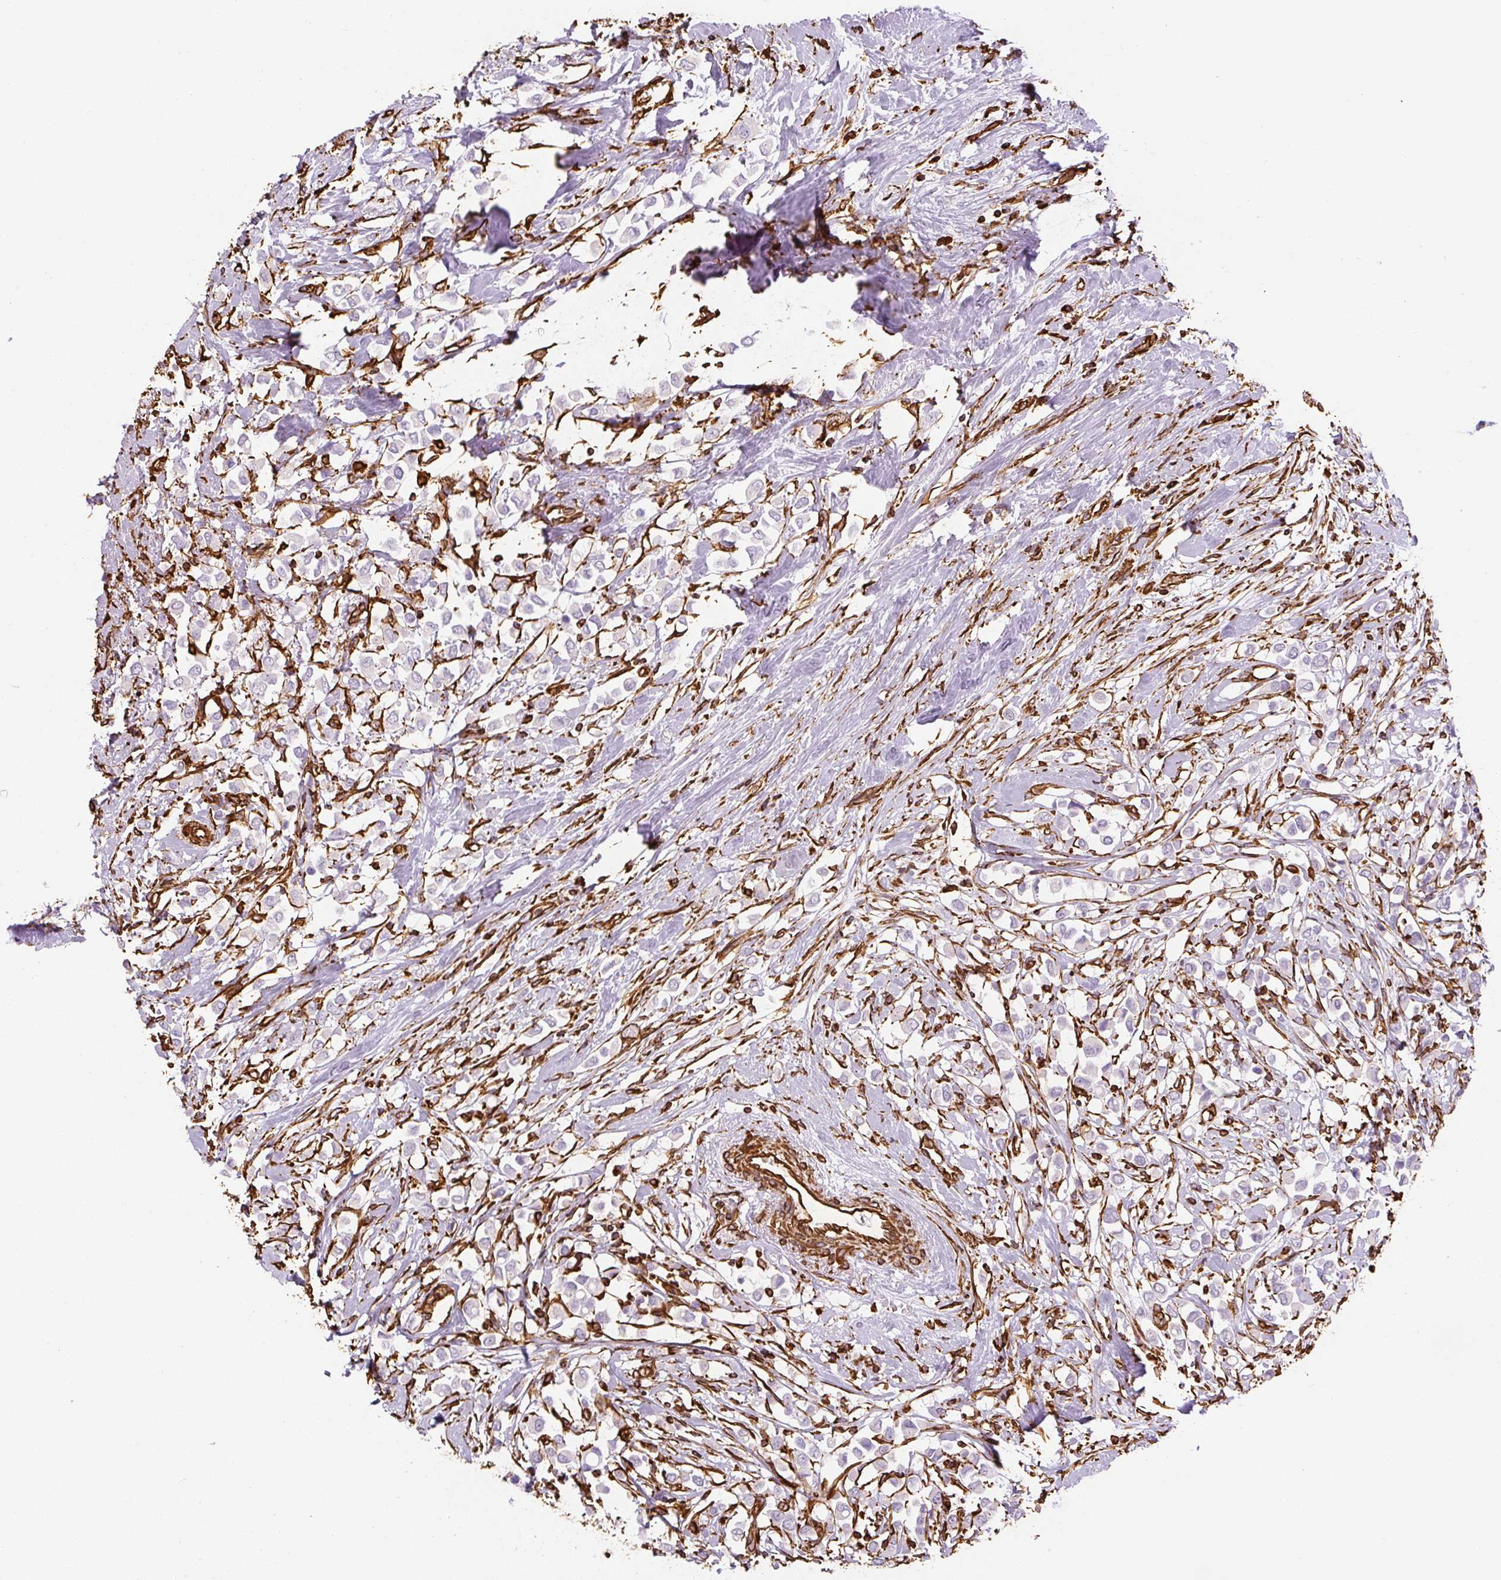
{"staining": {"intensity": "negative", "quantity": "none", "location": "none"}, "tissue": "breast cancer", "cell_type": "Tumor cells", "image_type": "cancer", "snomed": [{"axis": "morphology", "description": "Duct carcinoma"}, {"axis": "topography", "description": "Breast"}], "caption": "There is no significant positivity in tumor cells of breast cancer. (DAB (3,3'-diaminobenzidine) immunohistochemistry (IHC), high magnification).", "gene": "VIM", "patient": {"sex": "female", "age": 61}}